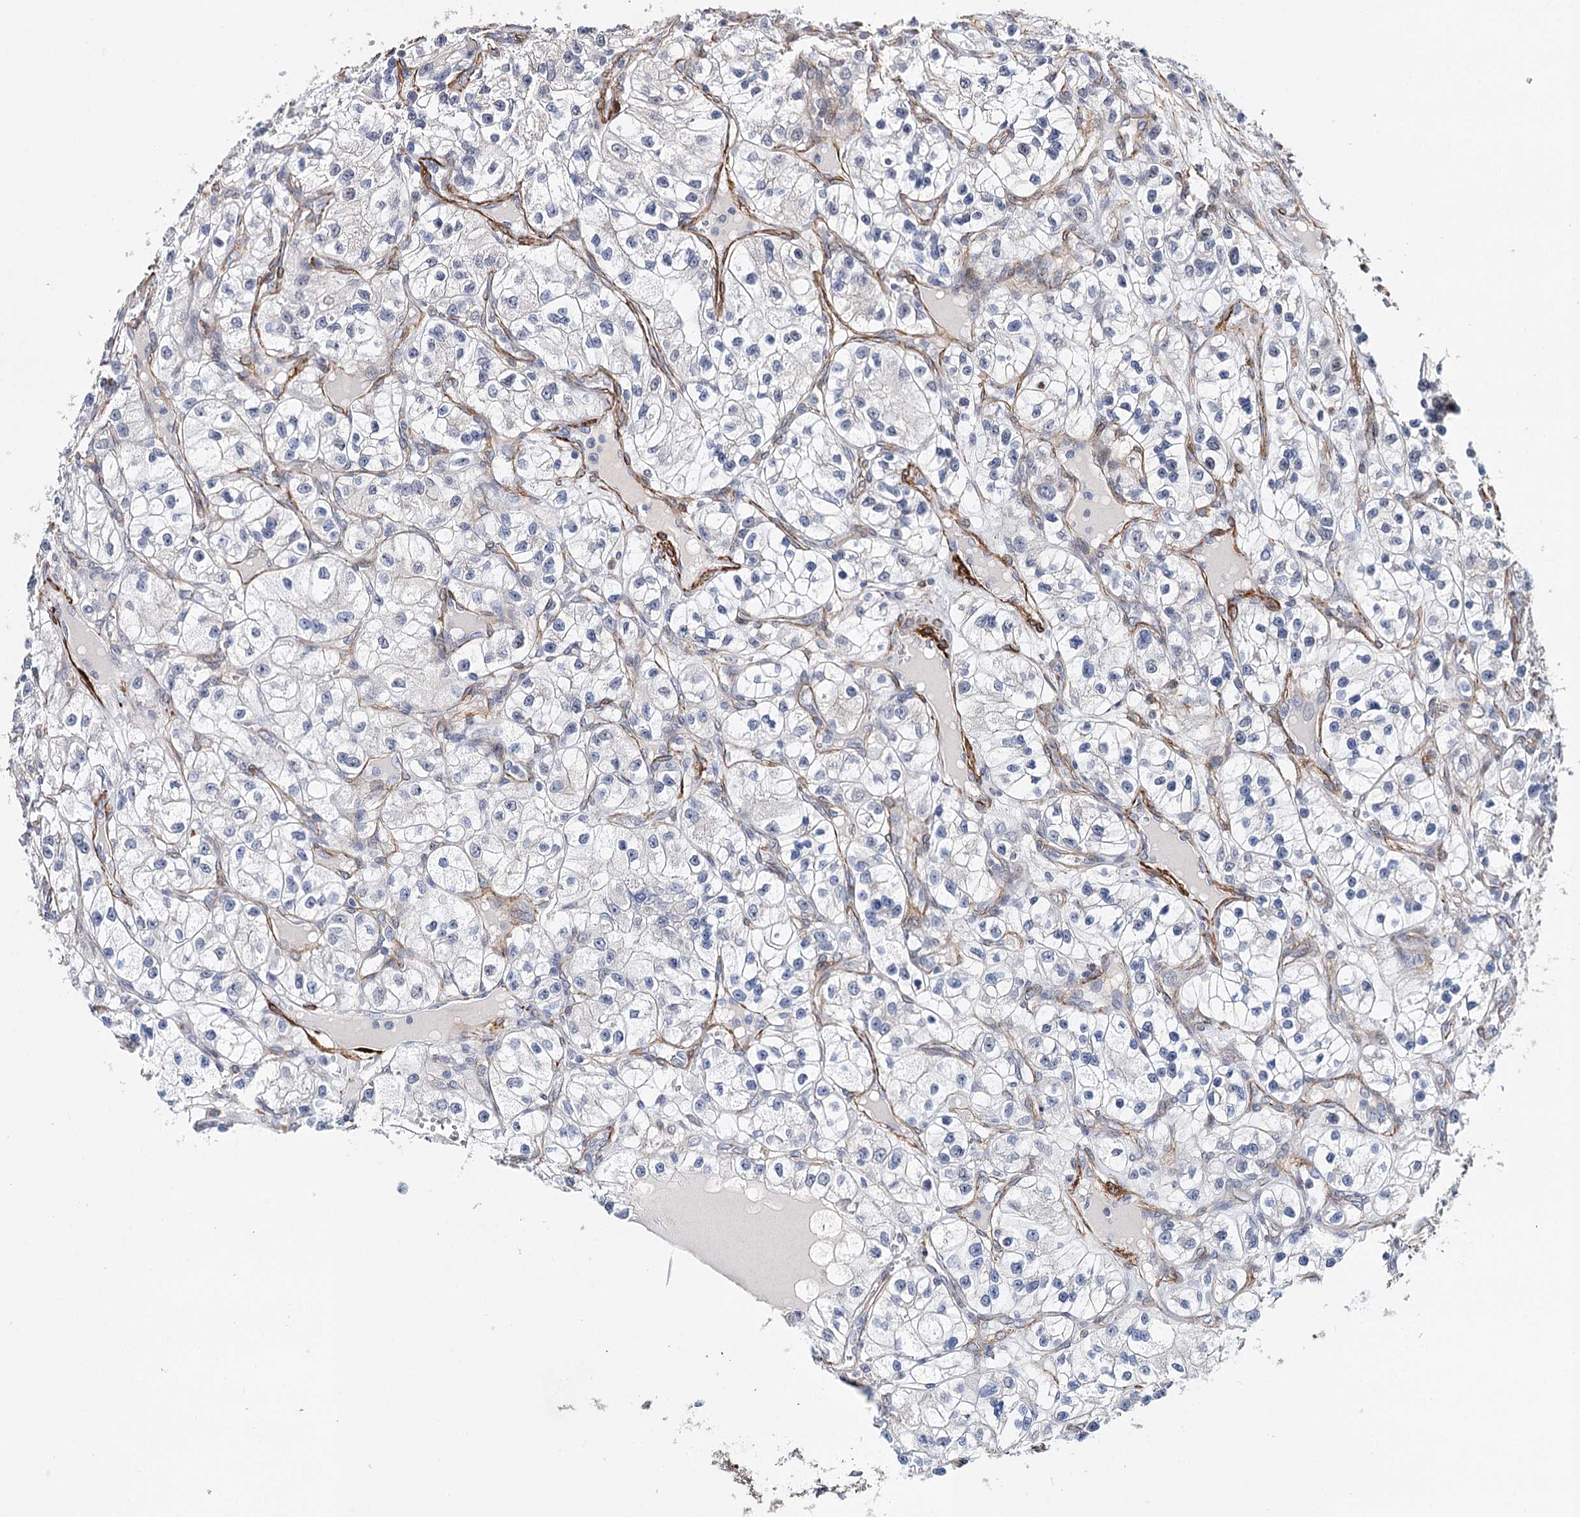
{"staining": {"intensity": "negative", "quantity": "none", "location": "none"}, "tissue": "renal cancer", "cell_type": "Tumor cells", "image_type": "cancer", "snomed": [{"axis": "morphology", "description": "Adenocarcinoma, NOS"}, {"axis": "topography", "description": "Kidney"}], "caption": "A high-resolution histopathology image shows immunohistochemistry (IHC) staining of renal adenocarcinoma, which exhibits no significant staining in tumor cells. (Brightfield microscopy of DAB immunohistochemistry (IHC) at high magnification).", "gene": "CFAP46", "patient": {"sex": "female", "age": 57}}